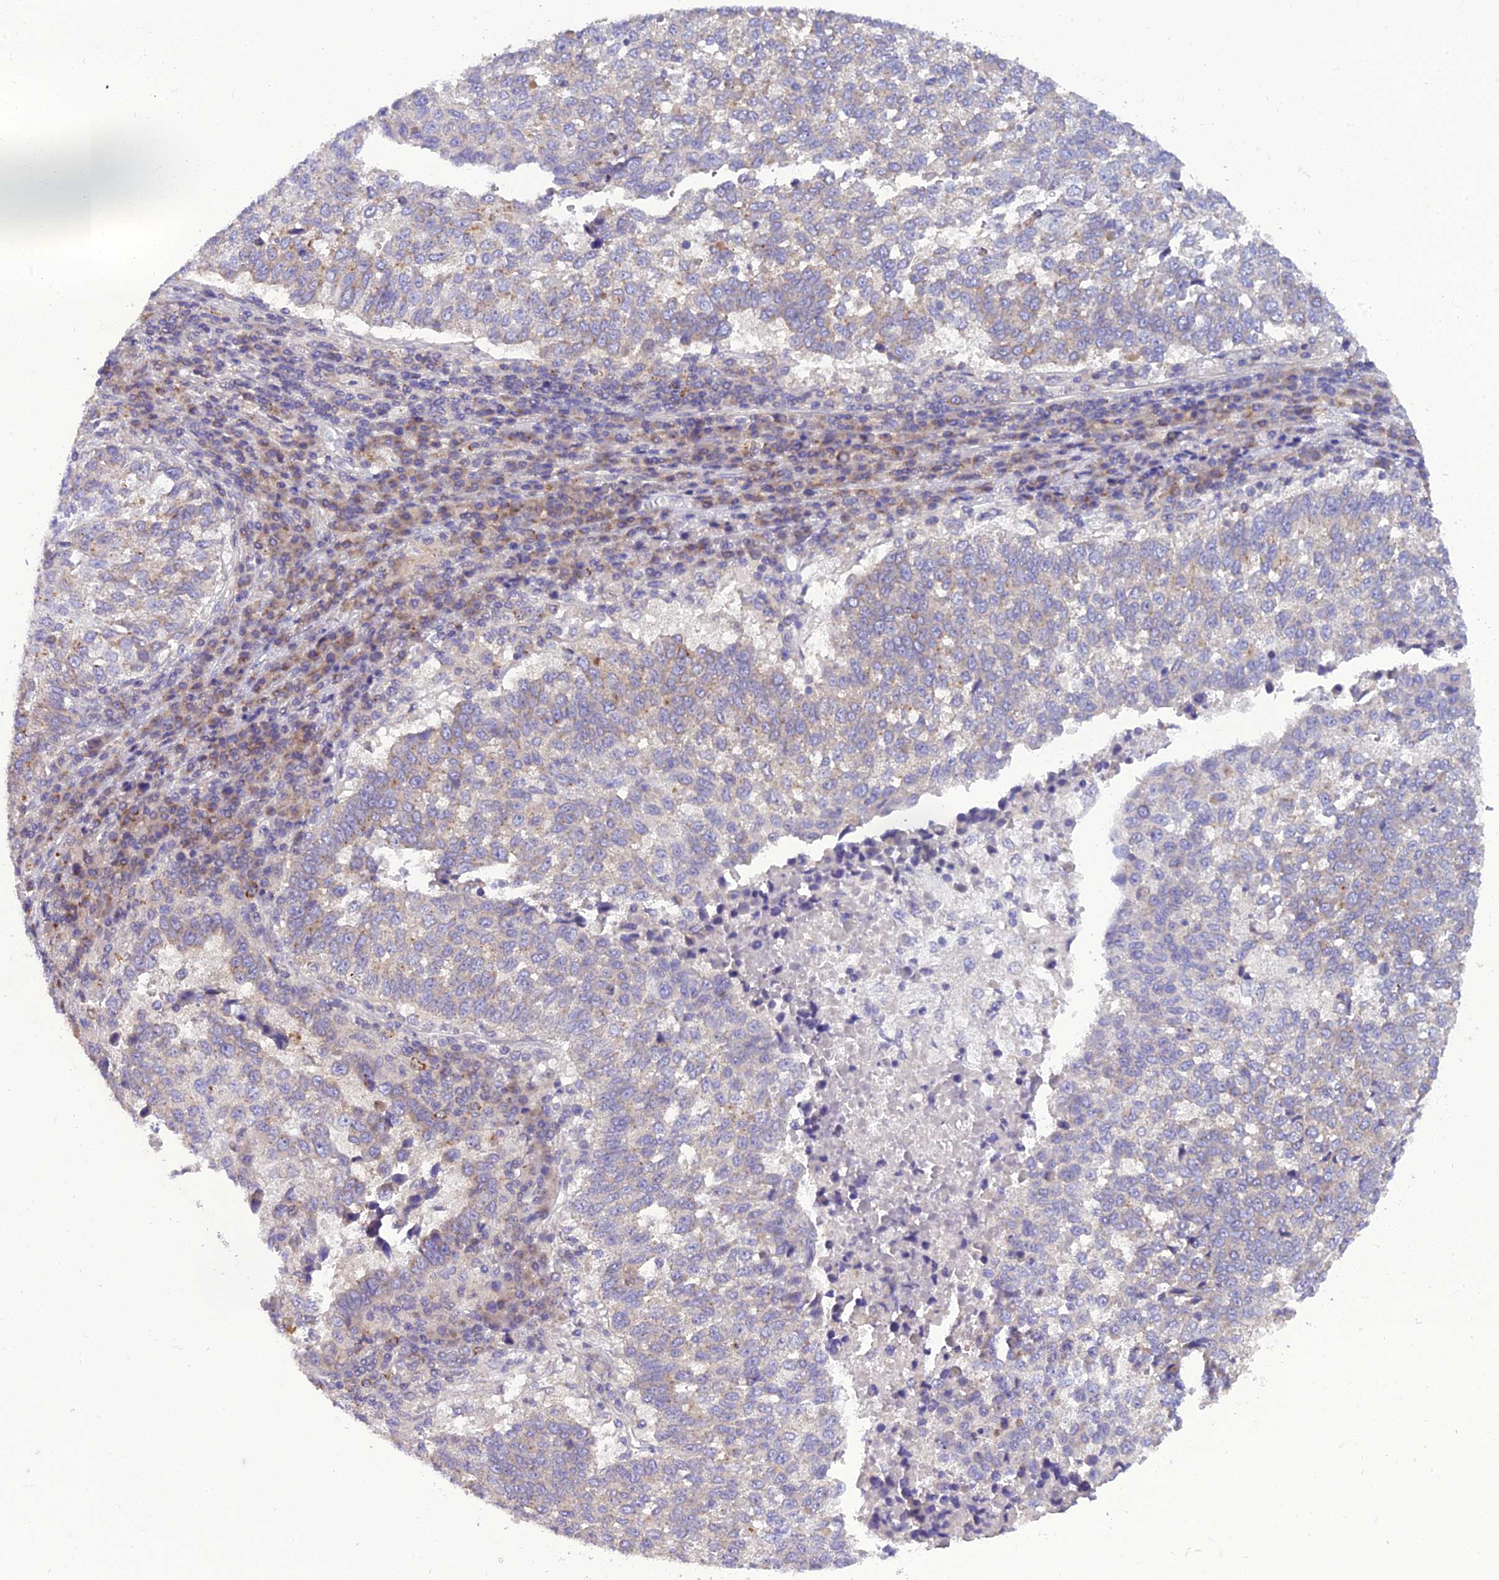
{"staining": {"intensity": "weak", "quantity": "25%-75%", "location": "cytoplasmic/membranous"}, "tissue": "lung cancer", "cell_type": "Tumor cells", "image_type": "cancer", "snomed": [{"axis": "morphology", "description": "Squamous cell carcinoma, NOS"}, {"axis": "topography", "description": "Lung"}], "caption": "Immunohistochemical staining of human lung cancer exhibits low levels of weak cytoplasmic/membranous protein expression in about 25%-75% of tumor cells.", "gene": "GOLPH3", "patient": {"sex": "male", "age": 73}}